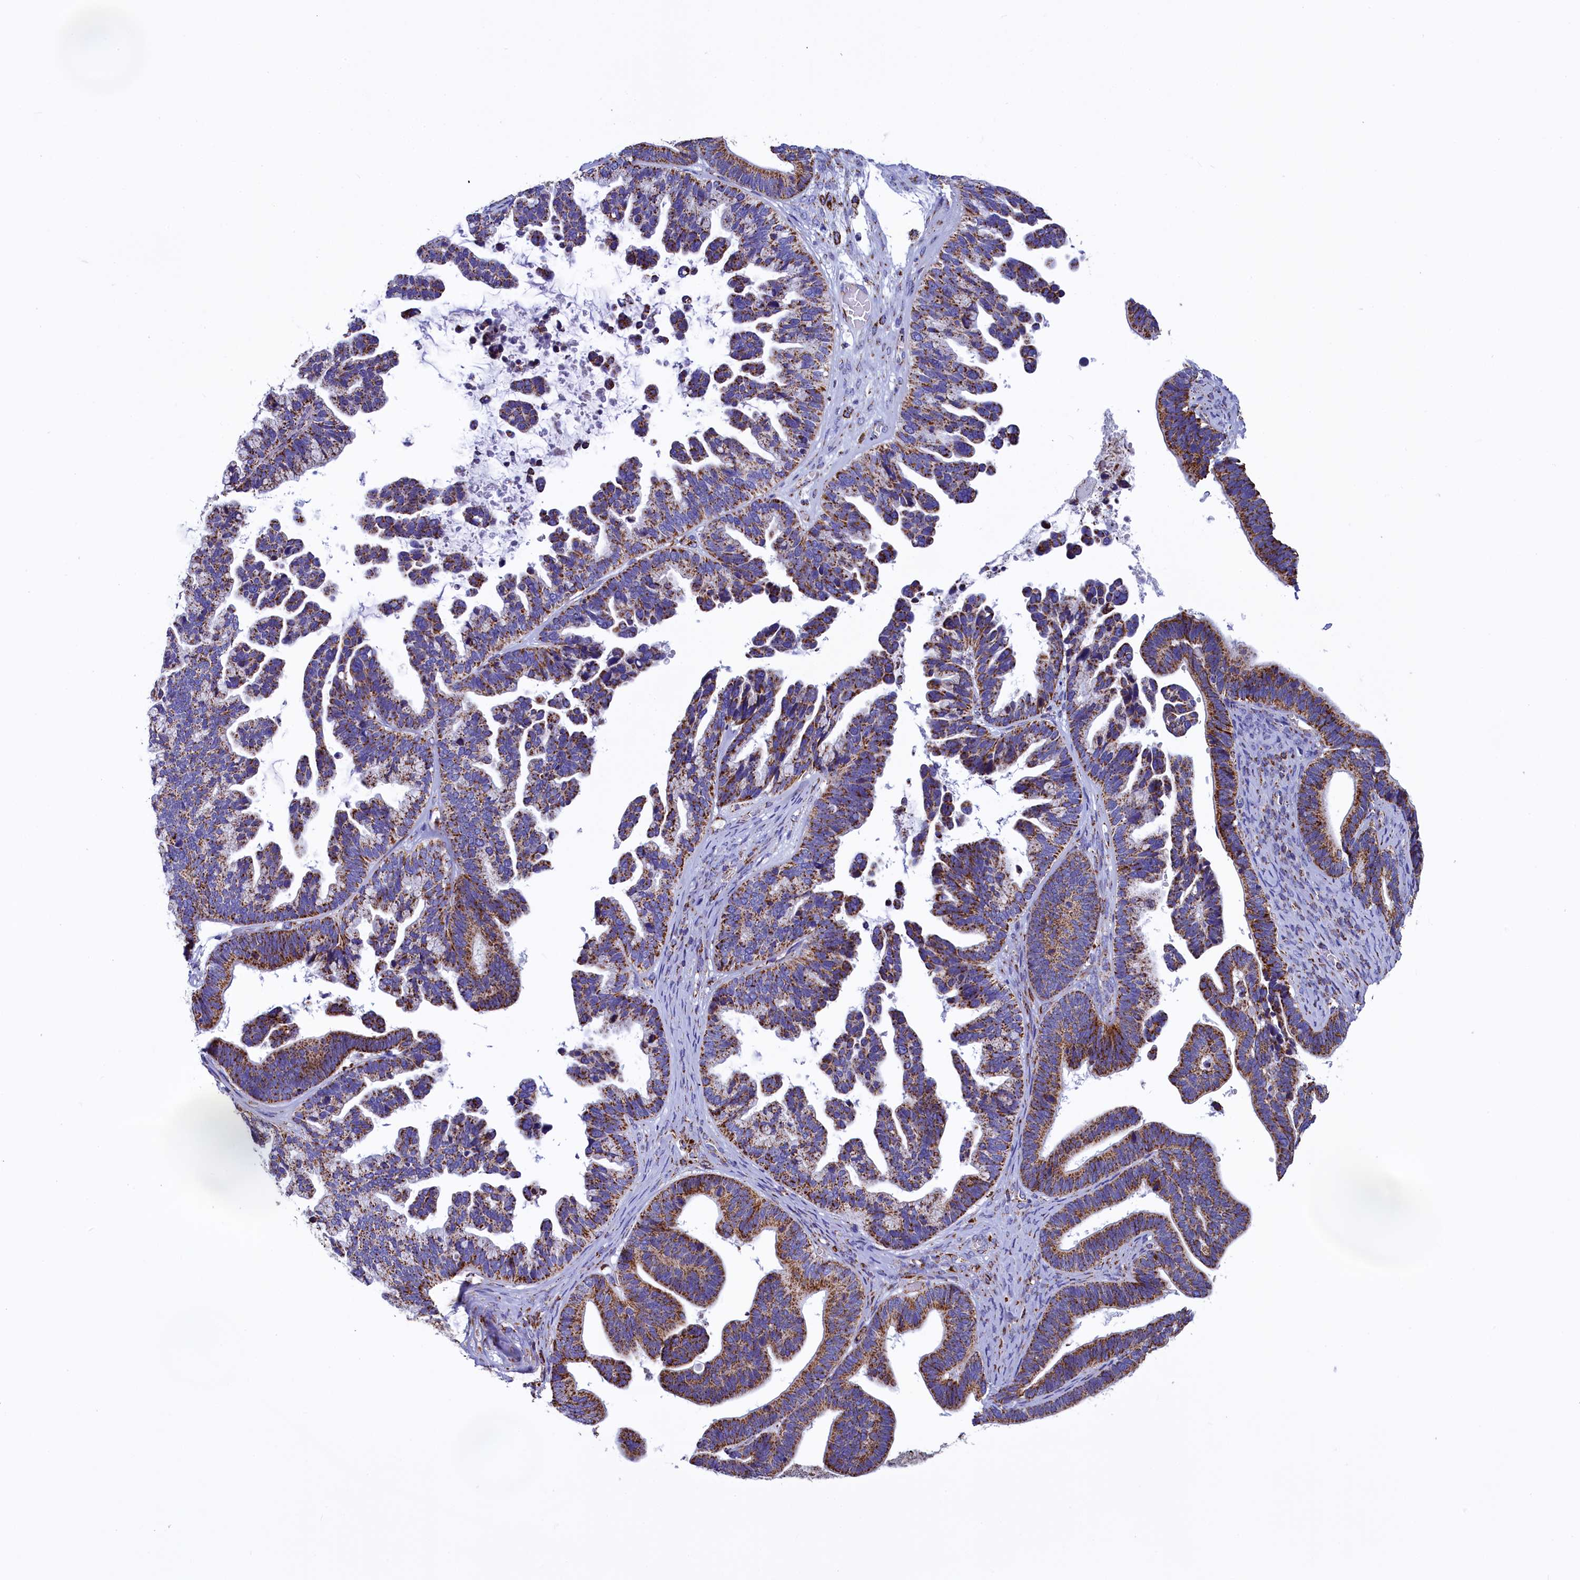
{"staining": {"intensity": "strong", "quantity": ">75%", "location": "cytoplasmic/membranous"}, "tissue": "ovarian cancer", "cell_type": "Tumor cells", "image_type": "cancer", "snomed": [{"axis": "morphology", "description": "Cystadenocarcinoma, serous, NOS"}, {"axis": "topography", "description": "Ovary"}], "caption": "Ovarian serous cystadenocarcinoma tissue exhibits strong cytoplasmic/membranous staining in about >75% of tumor cells, visualized by immunohistochemistry. (Stains: DAB in brown, nuclei in blue, Microscopy: brightfield microscopy at high magnification).", "gene": "SLC39A3", "patient": {"sex": "female", "age": 56}}